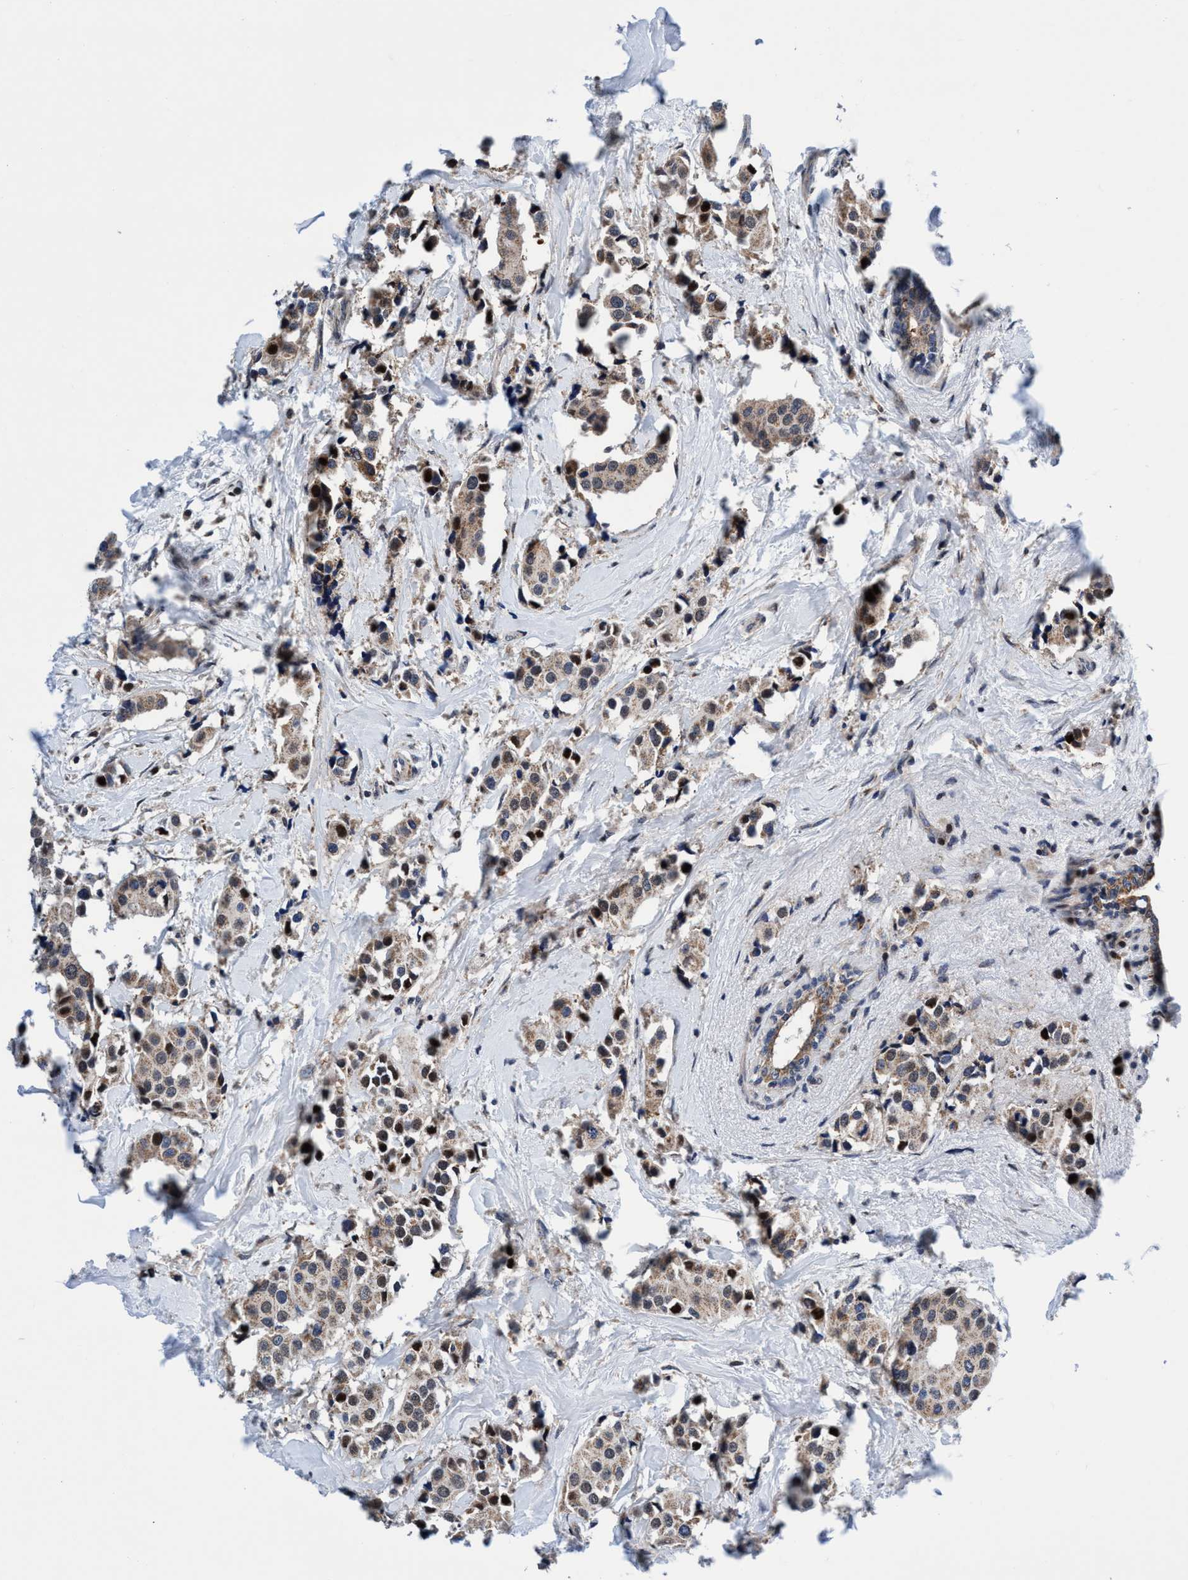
{"staining": {"intensity": "moderate", "quantity": "<25%", "location": "cytoplasmic/membranous,nuclear"}, "tissue": "breast cancer", "cell_type": "Tumor cells", "image_type": "cancer", "snomed": [{"axis": "morphology", "description": "Normal tissue, NOS"}, {"axis": "morphology", "description": "Duct carcinoma"}, {"axis": "topography", "description": "Breast"}], "caption": "A photomicrograph of human breast infiltrating ductal carcinoma stained for a protein demonstrates moderate cytoplasmic/membranous and nuclear brown staining in tumor cells. (DAB = brown stain, brightfield microscopy at high magnification).", "gene": "AGAP2", "patient": {"sex": "female", "age": 39}}